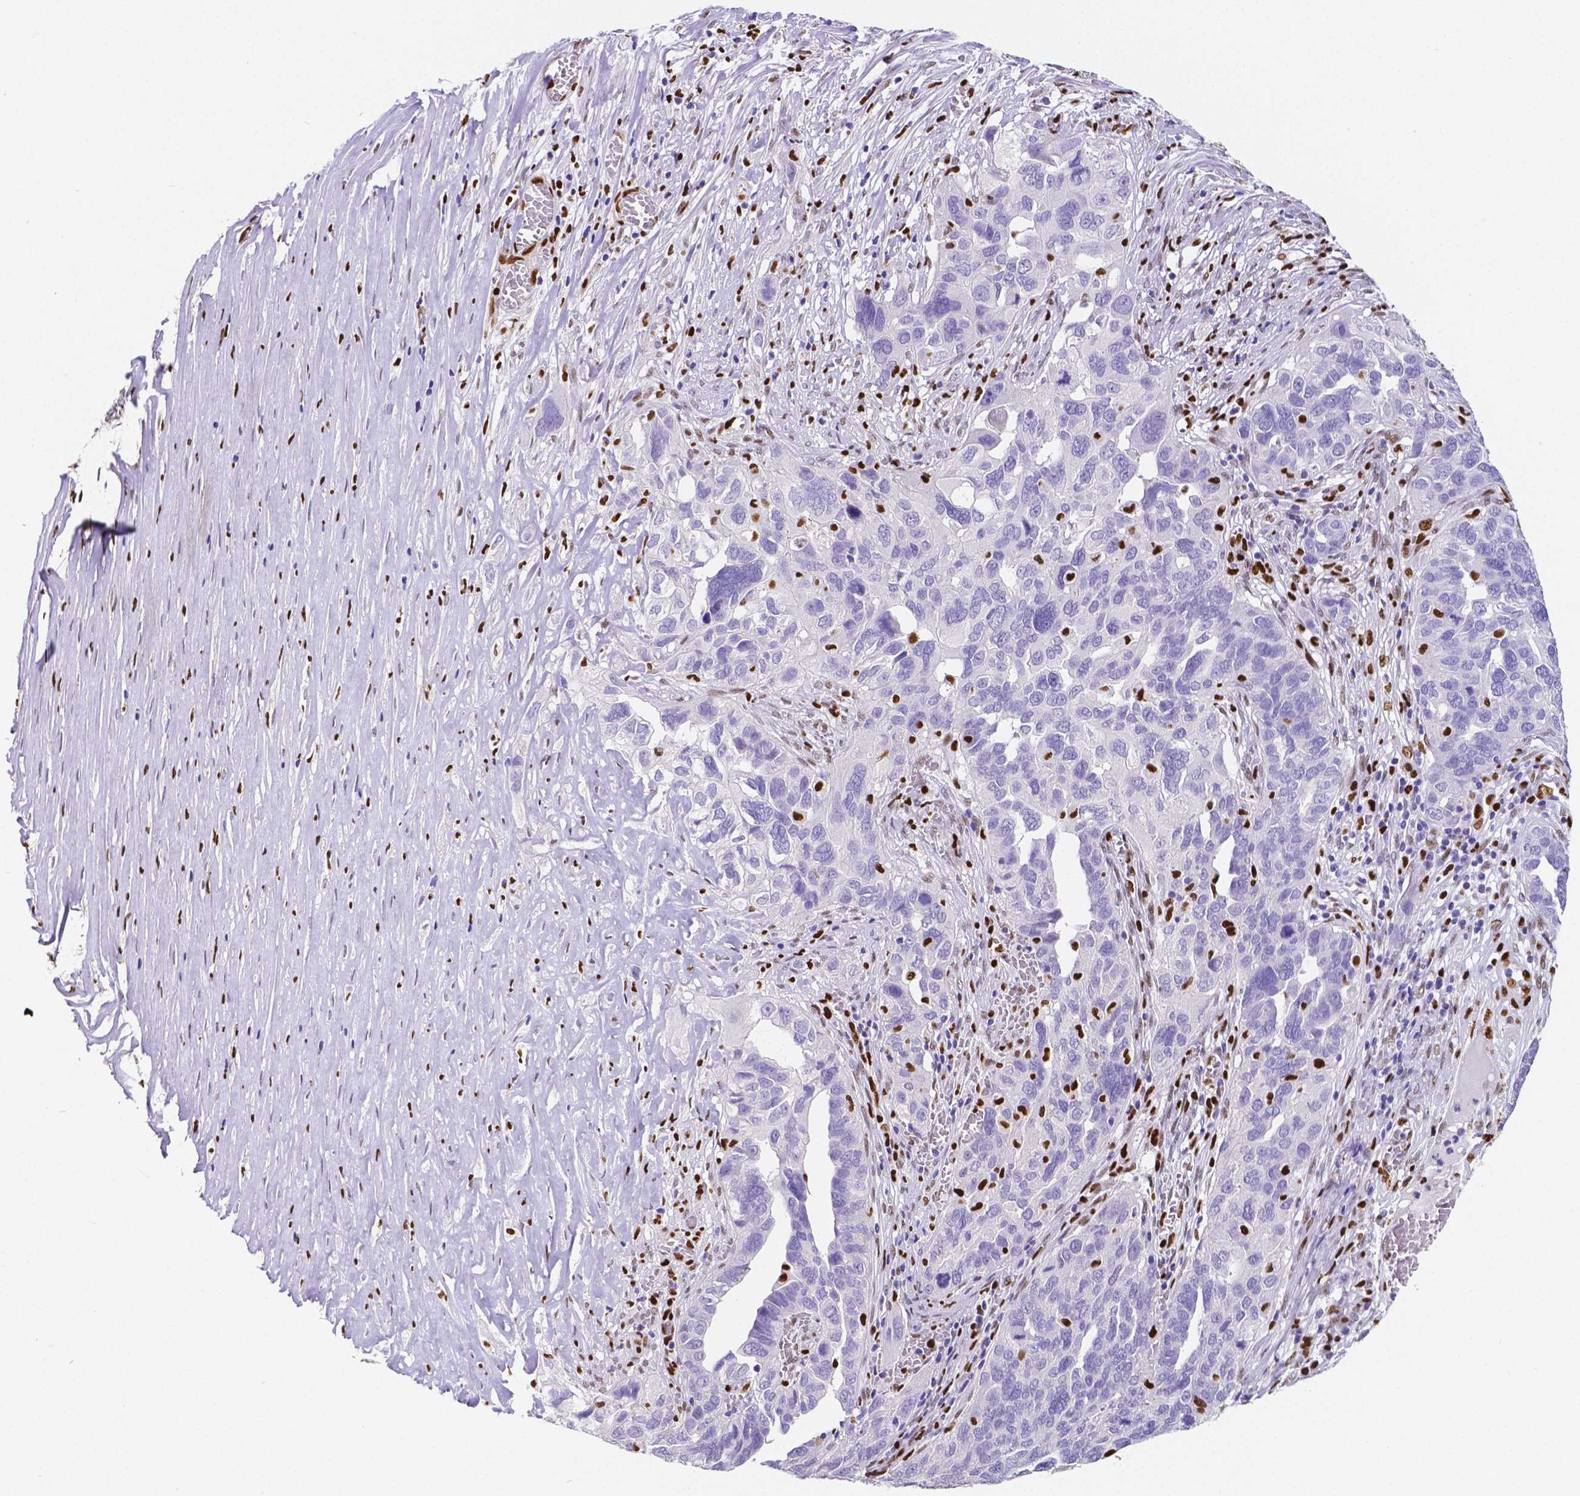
{"staining": {"intensity": "negative", "quantity": "none", "location": "none"}, "tissue": "ovarian cancer", "cell_type": "Tumor cells", "image_type": "cancer", "snomed": [{"axis": "morphology", "description": "Carcinoma, endometroid"}, {"axis": "topography", "description": "Soft tissue"}, {"axis": "topography", "description": "Ovary"}], "caption": "Protein analysis of ovarian endometroid carcinoma exhibits no significant staining in tumor cells. The staining is performed using DAB (3,3'-diaminobenzidine) brown chromogen with nuclei counter-stained in using hematoxylin.", "gene": "MEF2C", "patient": {"sex": "female", "age": 52}}